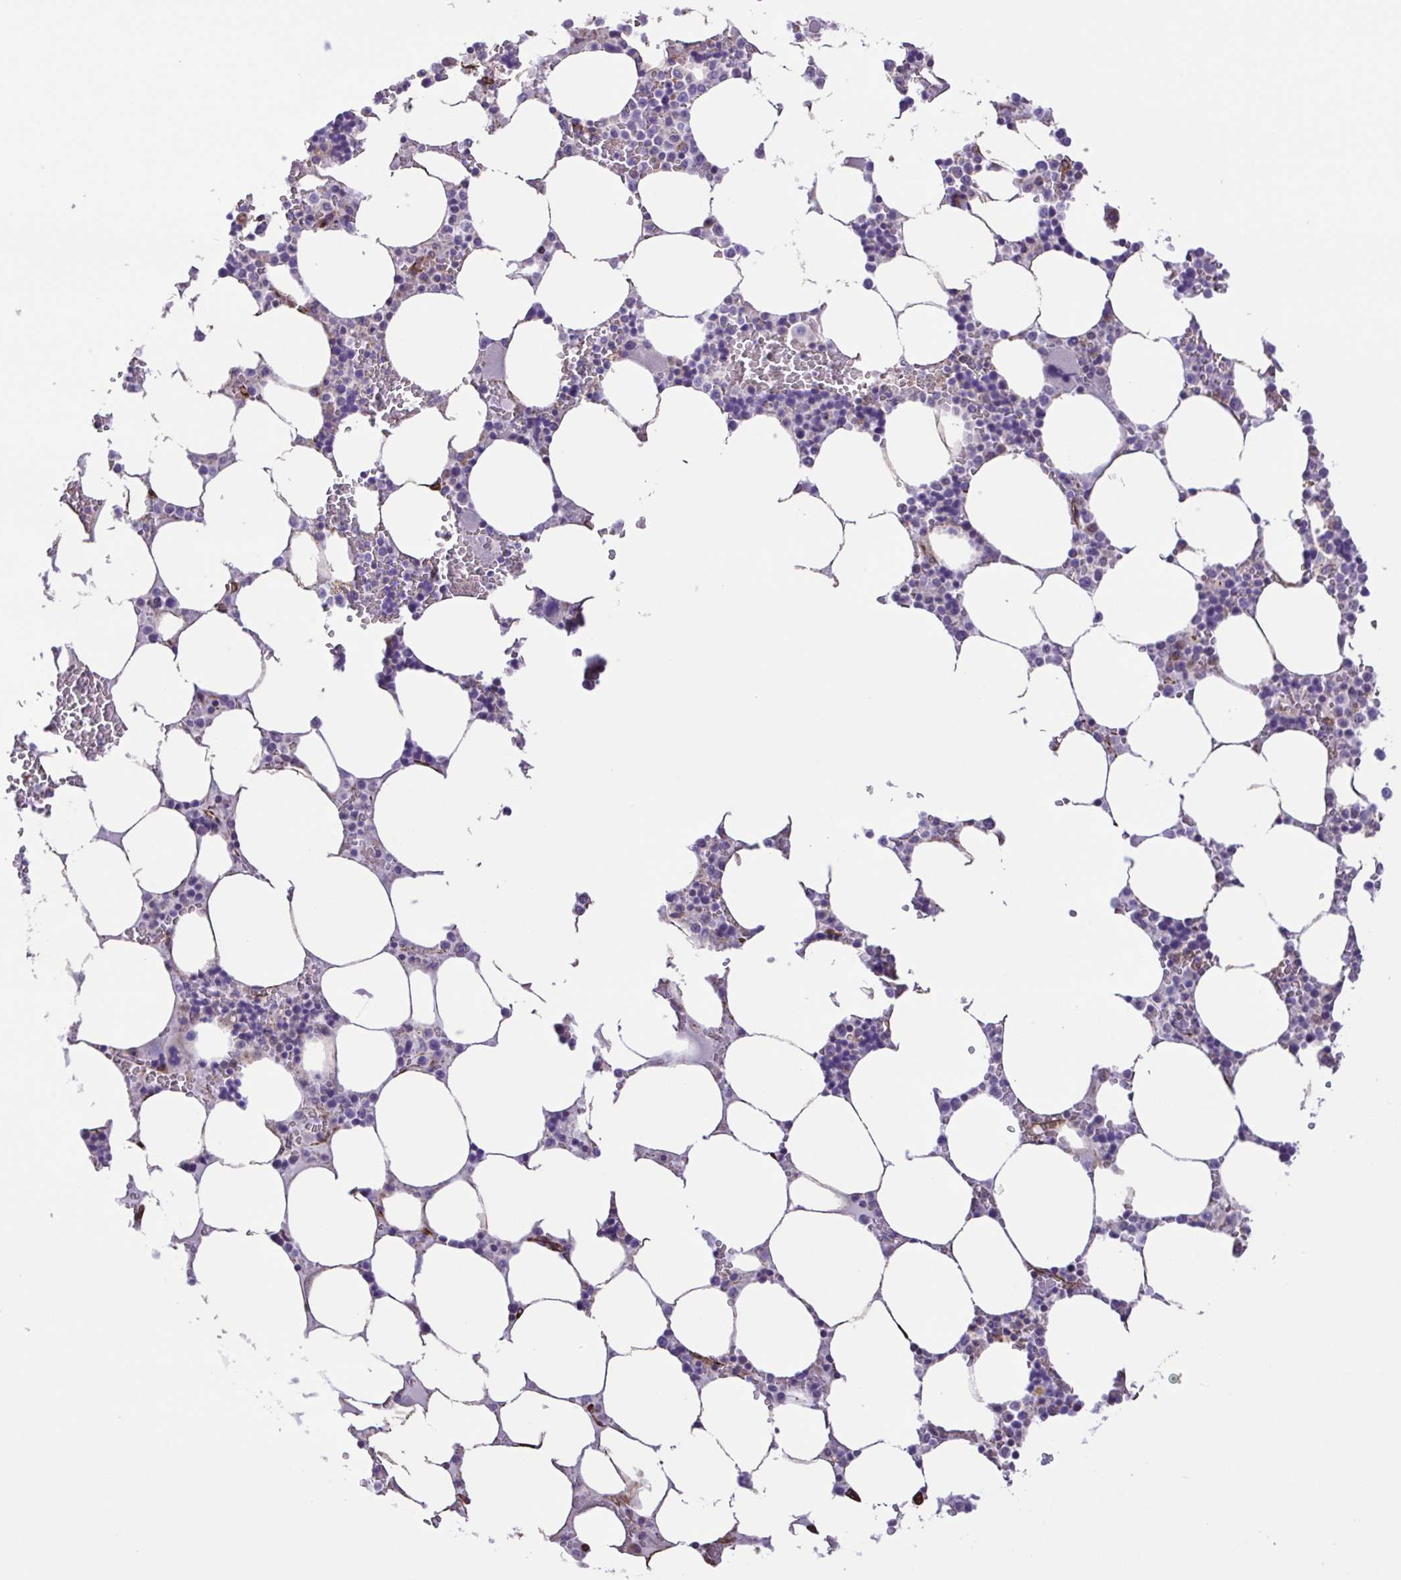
{"staining": {"intensity": "negative", "quantity": "none", "location": "none"}, "tissue": "bone marrow", "cell_type": "Hematopoietic cells", "image_type": "normal", "snomed": [{"axis": "morphology", "description": "Normal tissue, NOS"}, {"axis": "topography", "description": "Bone marrow"}], "caption": "Image shows no protein expression in hematopoietic cells of benign bone marrow. The staining was performed using DAB (3,3'-diaminobenzidine) to visualize the protein expression in brown, while the nuclei were stained in blue with hematoxylin (Magnification: 20x).", "gene": "FLT1", "patient": {"sex": "male", "age": 64}}